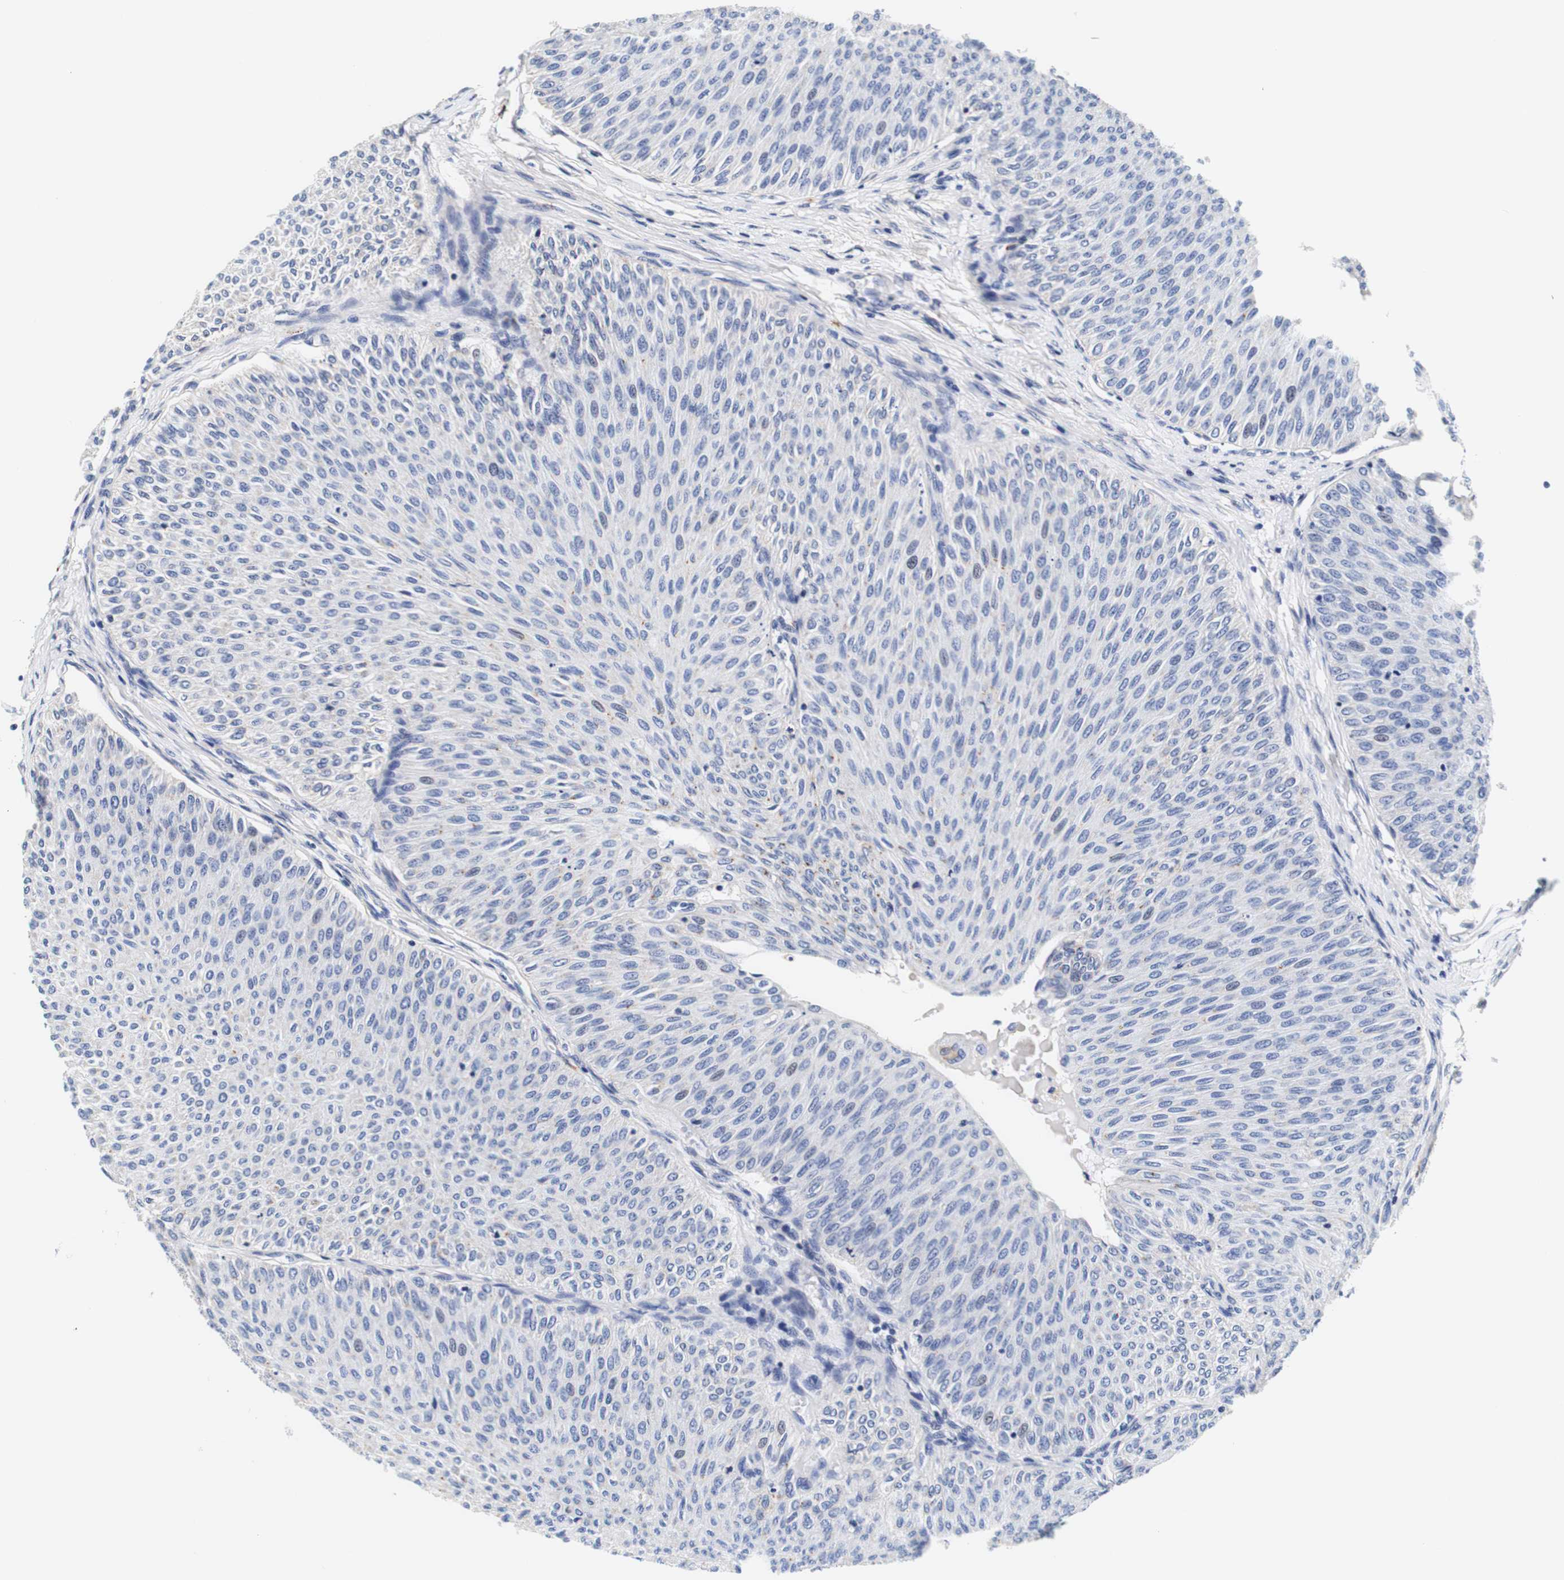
{"staining": {"intensity": "negative", "quantity": "none", "location": "none"}, "tissue": "urothelial cancer", "cell_type": "Tumor cells", "image_type": "cancer", "snomed": [{"axis": "morphology", "description": "Urothelial carcinoma, Low grade"}, {"axis": "topography", "description": "Urinary bladder"}], "caption": "Tumor cells show no significant protein staining in low-grade urothelial carcinoma. Nuclei are stained in blue.", "gene": "CAMK4", "patient": {"sex": "male", "age": 78}}